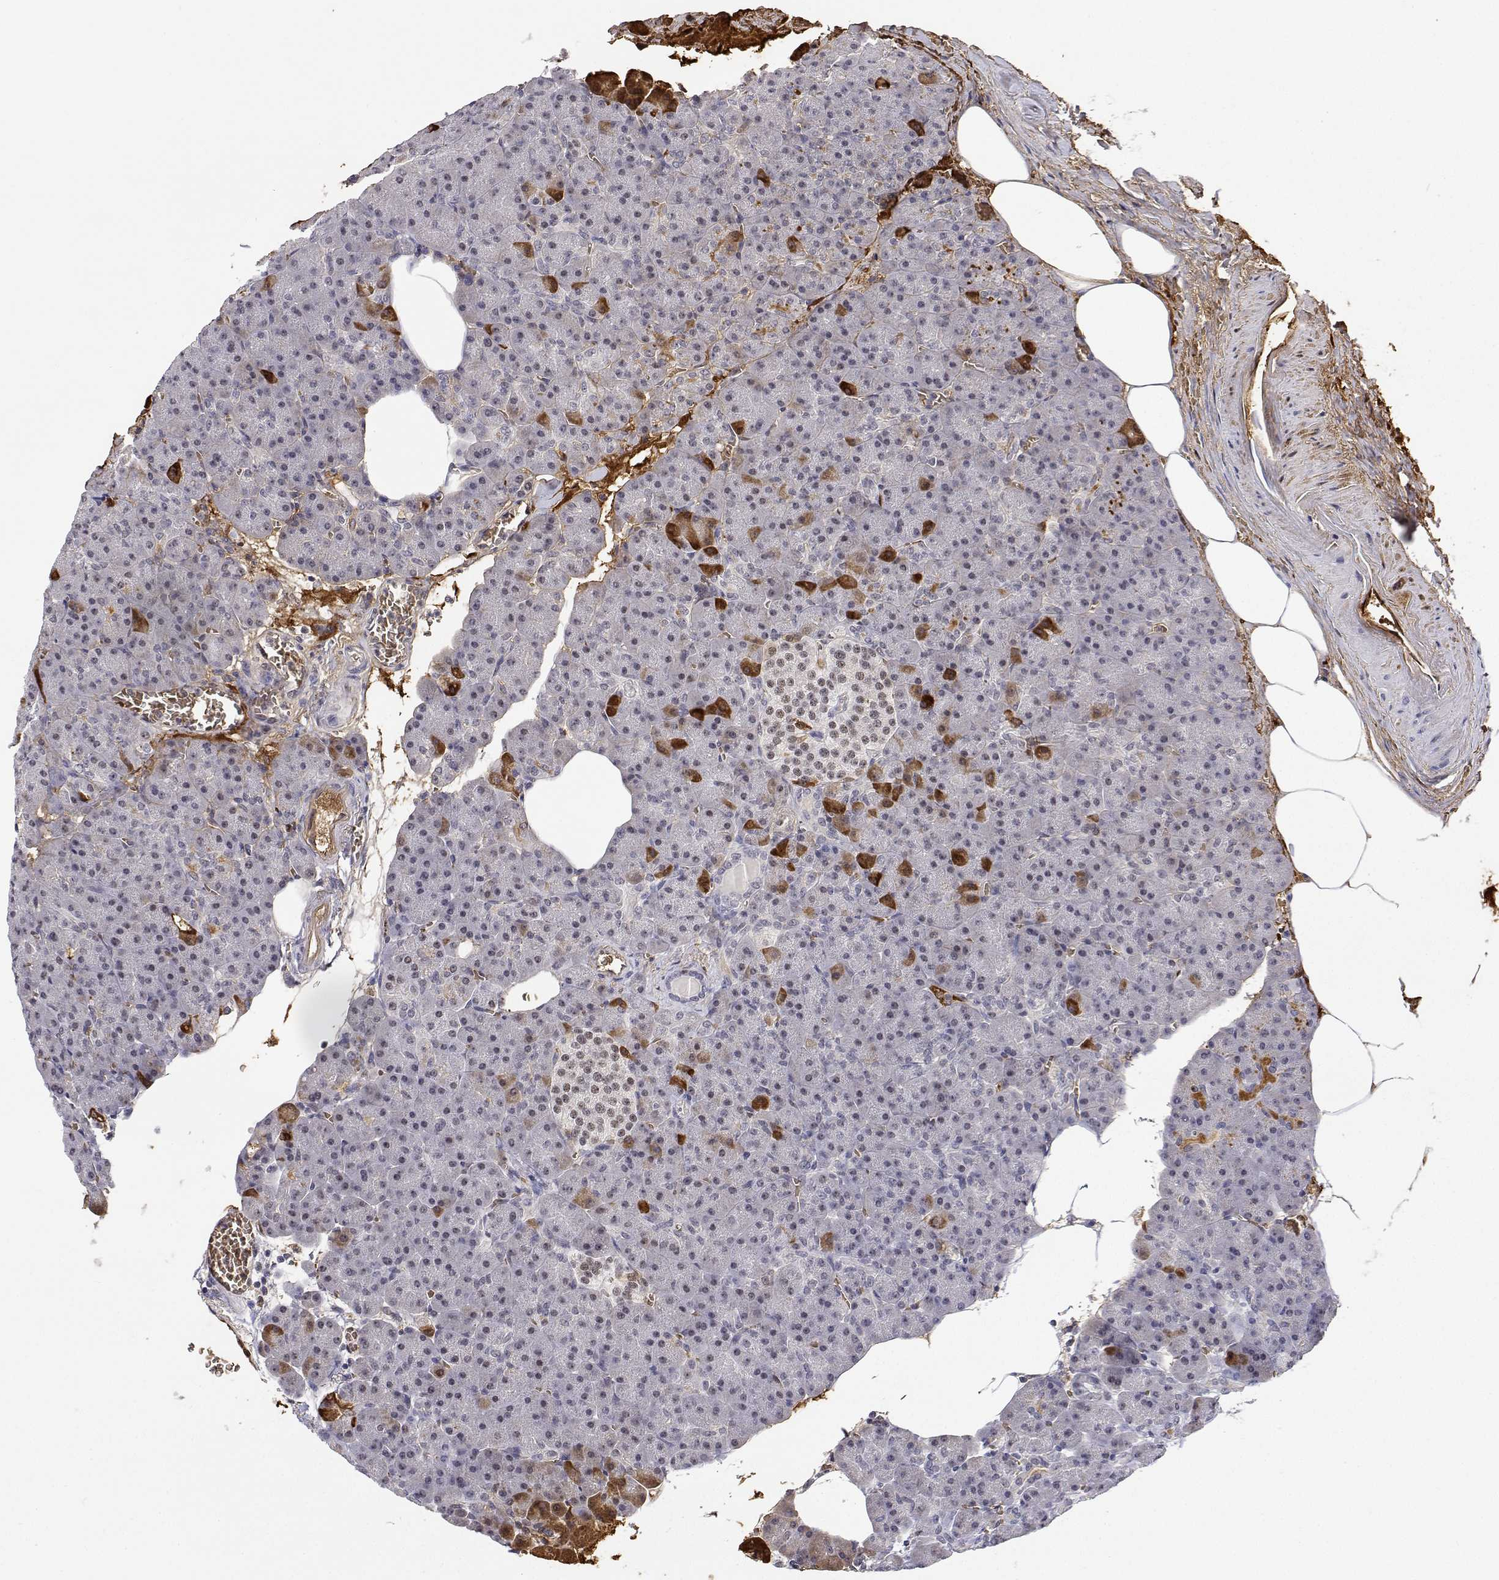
{"staining": {"intensity": "strong", "quantity": "<25%", "location": "cytoplasmic/membranous,nuclear"}, "tissue": "pancreas", "cell_type": "Exocrine glandular cells", "image_type": "normal", "snomed": [{"axis": "morphology", "description": "Normal tissue, NOS"}, {"axis": "topography", "description": "Pancreas"}], "caption": "Immunohistochemistry of unremarkable human pancreas shows medium levels of strong cytoplasmic/membranous,nuclear staining in about <25% of exocrine glandular cells. Nuclei are stained in blue.", "gene": "ADAR", "patient": {"sex": "female", "age": 74}}